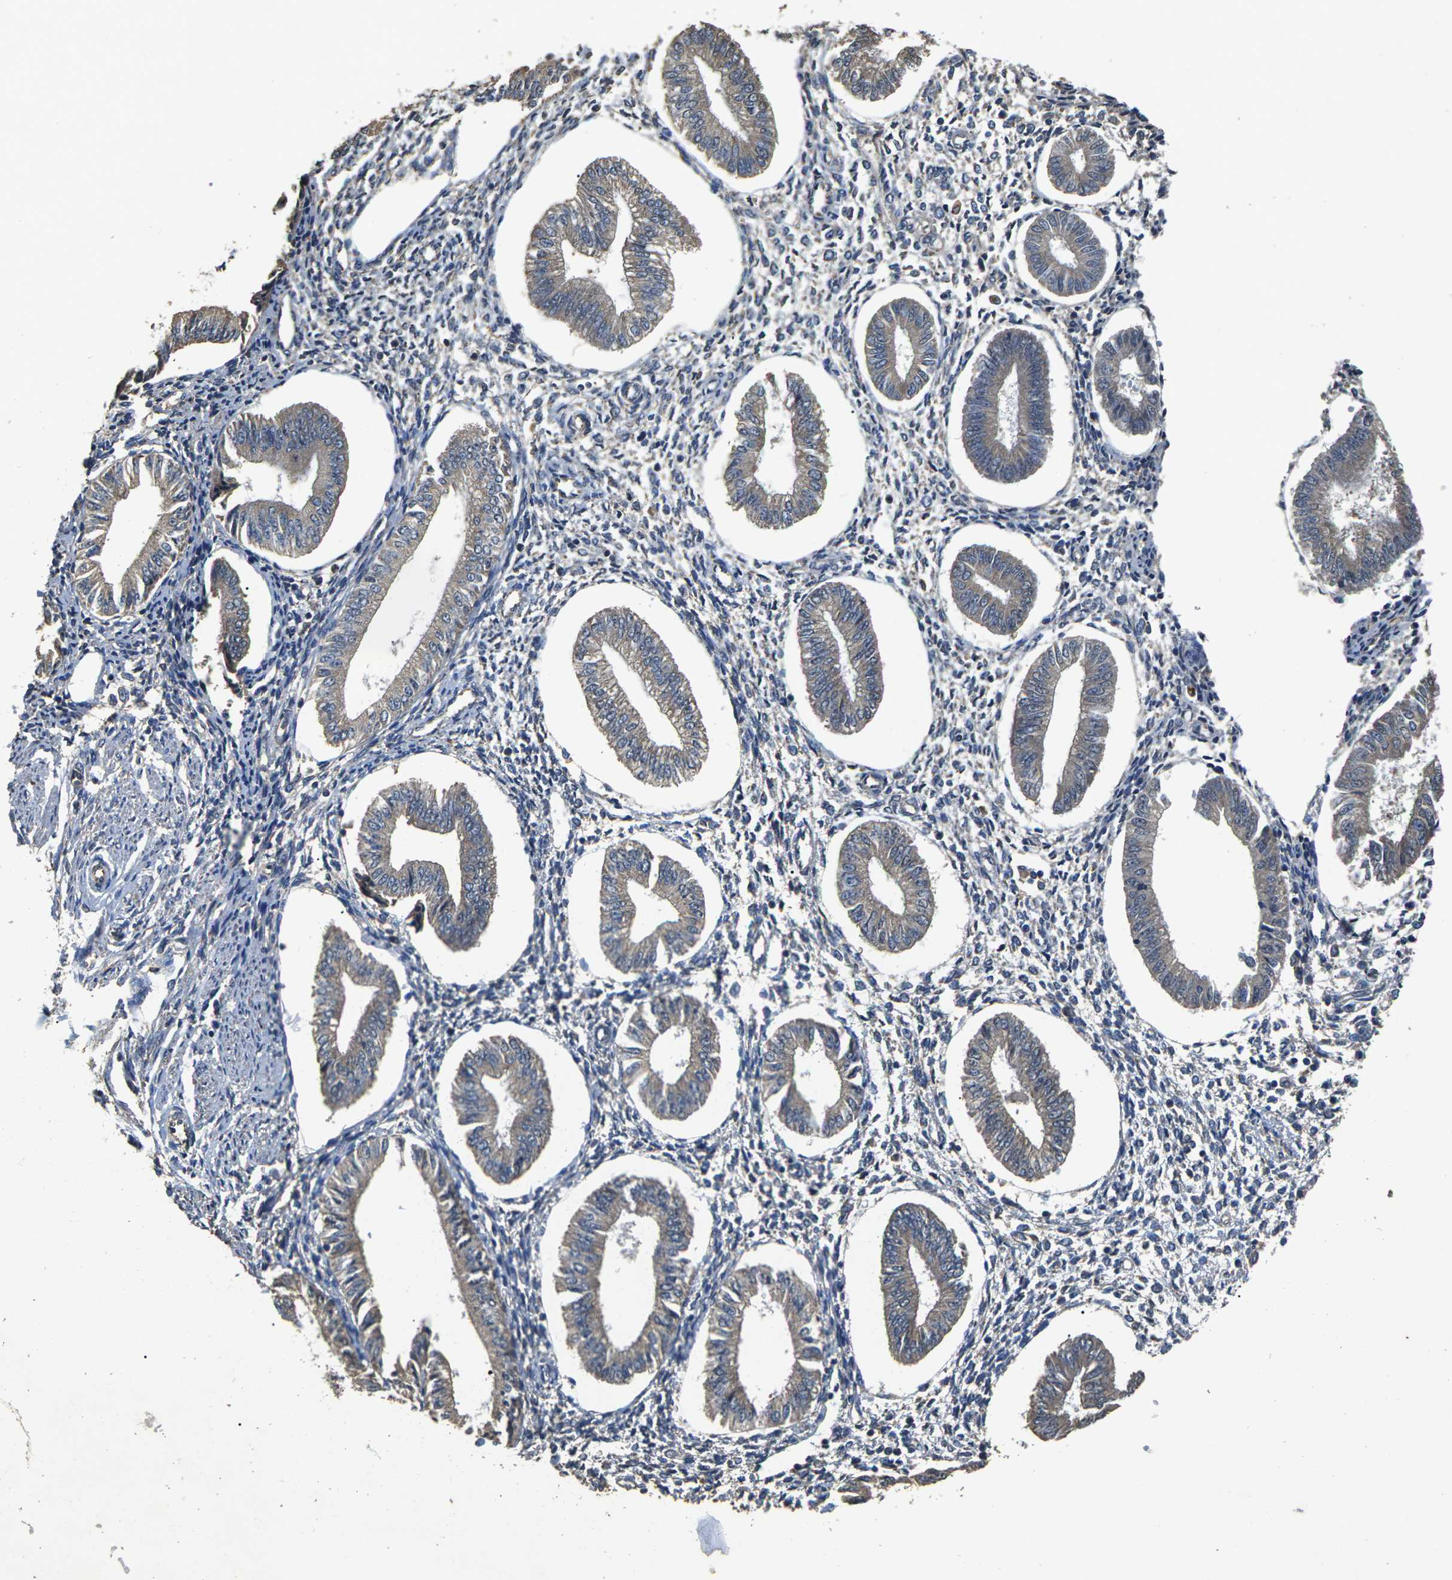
{"staining": {"intensity": "weak", "quantity": "25%-75%", "location": "cytoplasmic/membranous"}, "tissue": "endometrium", "cell_type": "Cells in endometrial stroma", "image_type": "normal", "snomed": [{"axis": "morphology", "description": "Normal tissue, NOS"}, {"axis": "topography", "description": "Endometrium"}], "caption": "DAB (3,3'-diaminobenzidine) immunohistochemical staining of benign endometrium demonstrates weak cytoplasmic/membranous protein positivity in approximately 25%-75% of cells in endometrial stroma. (IHC, brightfield microscopy, high magnification).", "gene": "B4GAT1", "patient": {"sex": "female", "age": 50}}